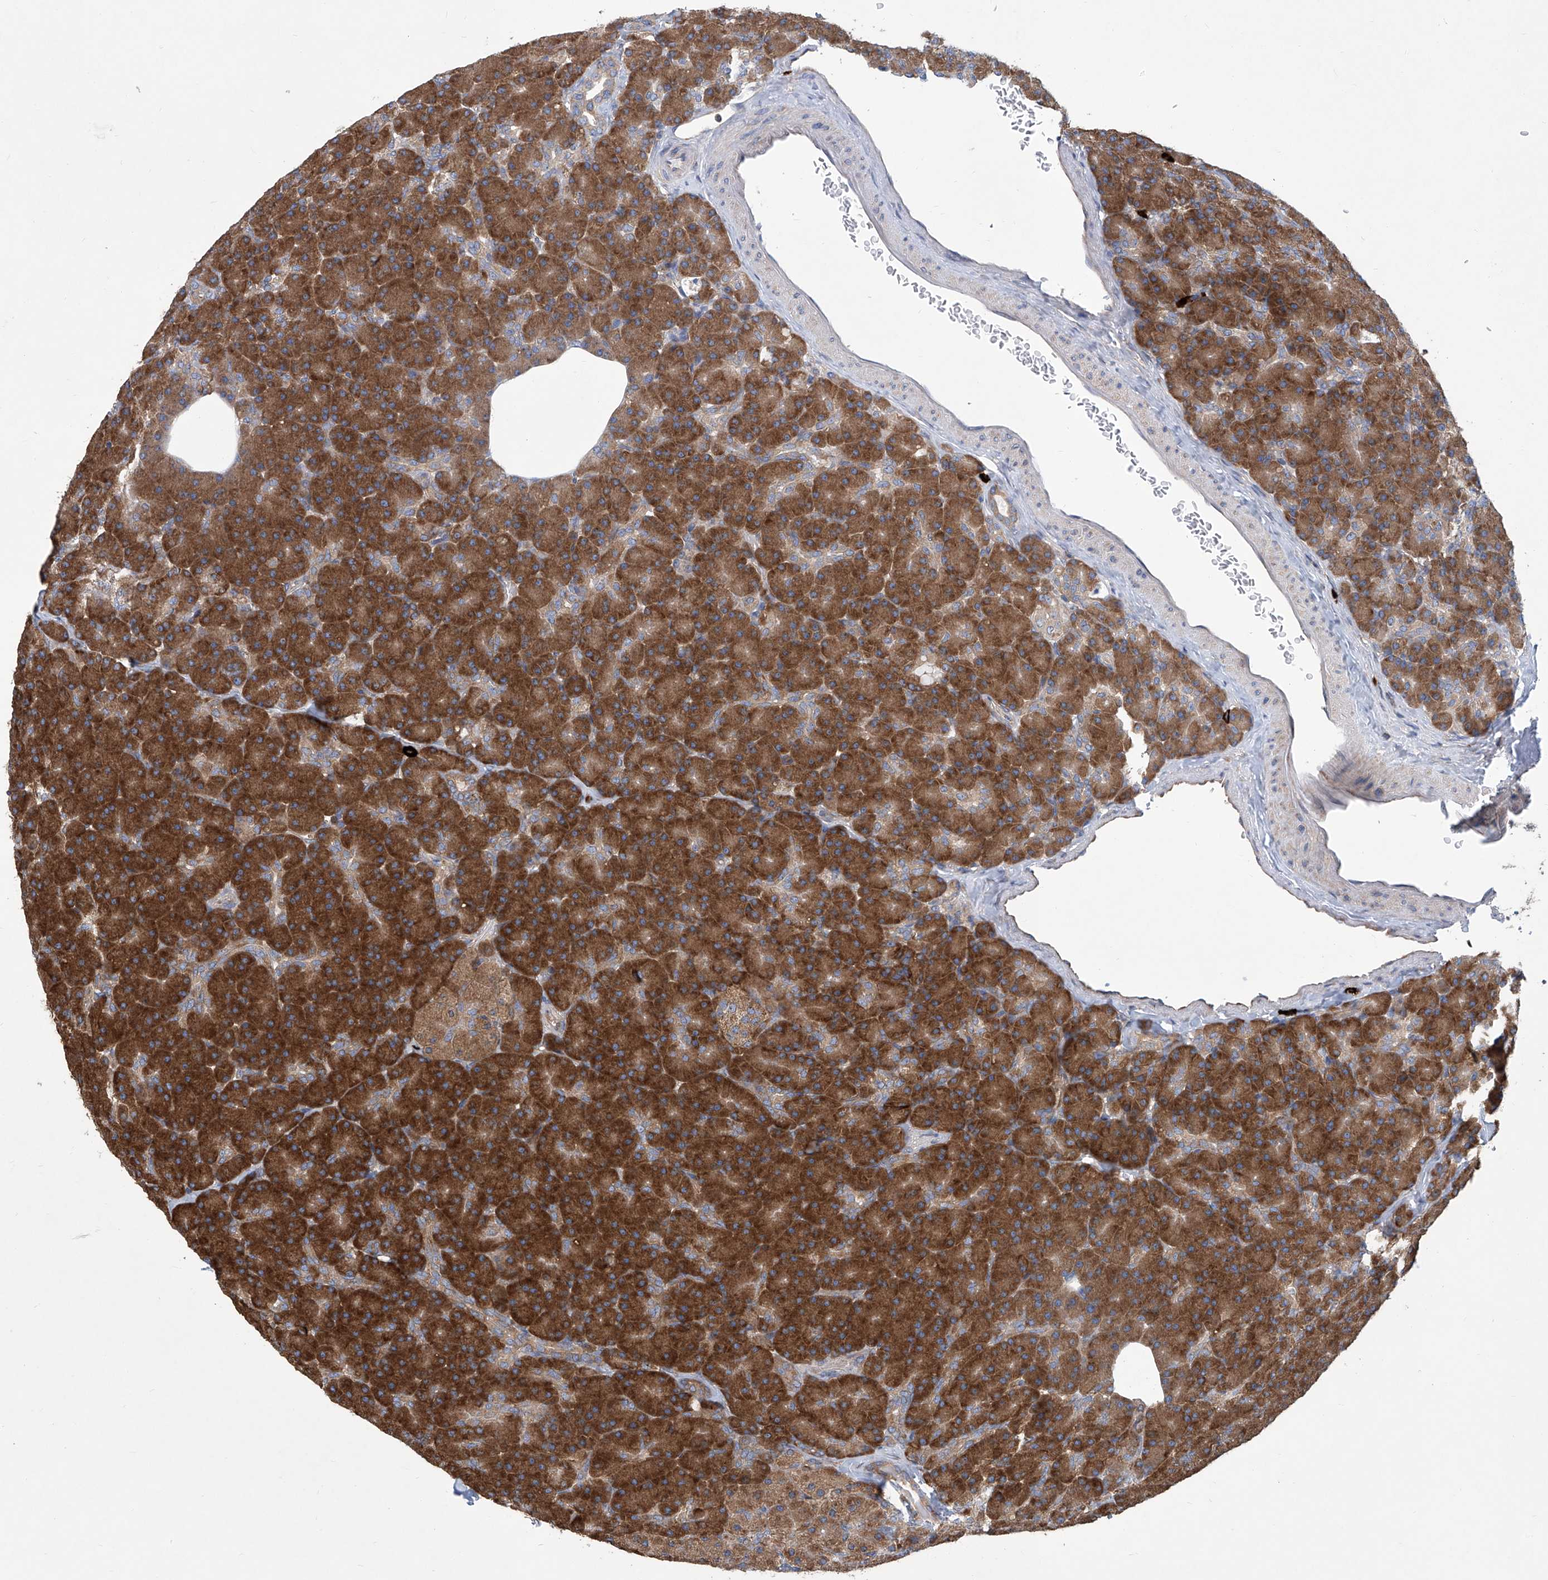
{"staining": {"intensity": "strong", "quantity": ">75%", "location": "cytoplasmic/membranous"}, "tissue": "pancreas", "cell_type": "Exocrine glandular cells", "image_type": "normal", "snomed": [{"axis": "morphology", "description": "Normal tissue, NOS"}, {"axis": "topography", "description": "Pancreas"}], "caption": "Normal pancreas was stained to show a protein in brown. There is high levels of strong cytoplasmic/membranous expression in about >75% of exocrine glandular cells.", "gene": "SENP2", "patient": {"sex": "female", "age": 43}}